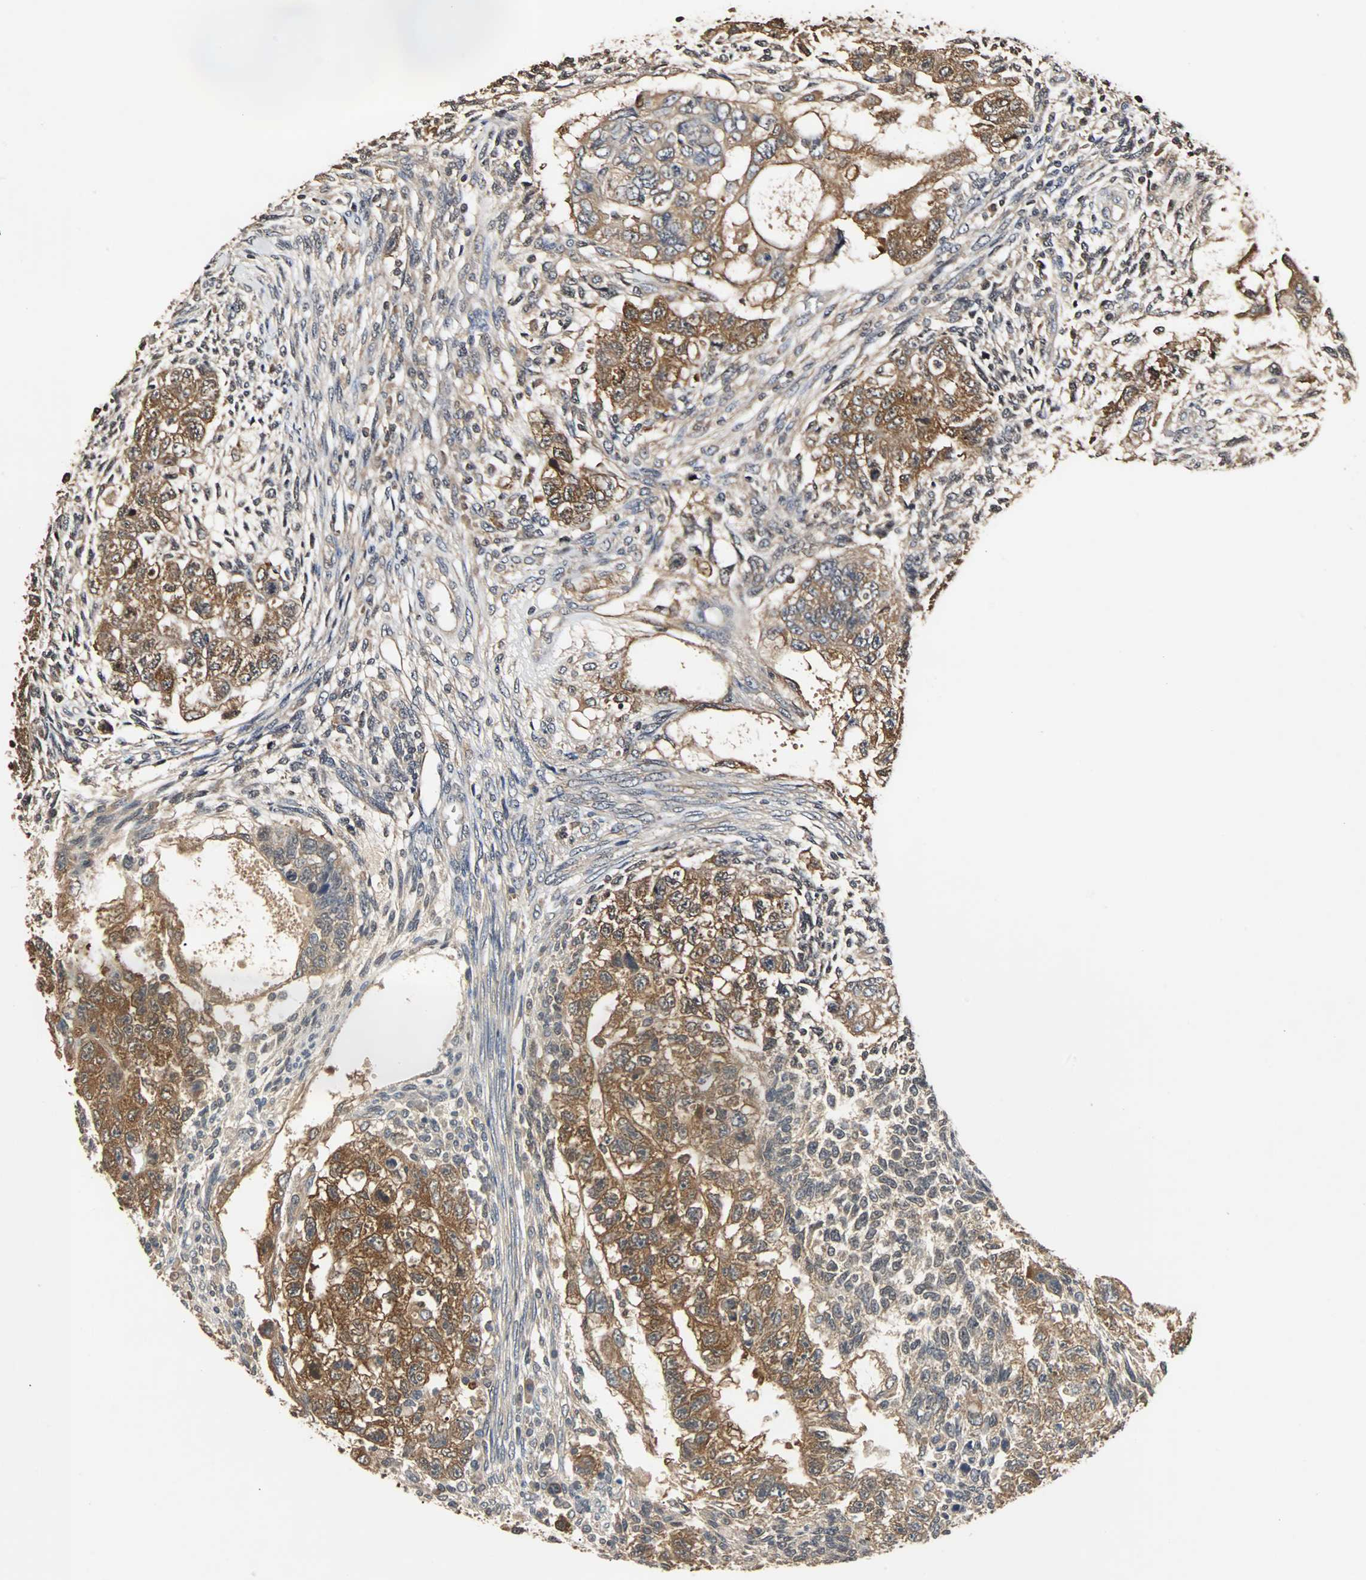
{"staining": {"intensity": "strong", "quantity": ">75%", "location": "cytoplasmic/membranous"}, "tissue": "testis cancer", "cell_type": "Tumor cells", "image_type": "cancer", "snomed": [{"axis": "morphology", "description": "Normal tissue, NOS"}, {"axis": "morphology", "description": "Carcinoma, Embryonal, NOS"}, {"axis": "topography", "description": "Testis"}], "caption": "This is an image of immunohistochemistry staining of embryonal carcinoma (testis), which shows strong positivity in the cytoplasmic/membranous of tumor cells.", "gene": "ABHD2", "patient": {"sex": "male", "age": 36}}